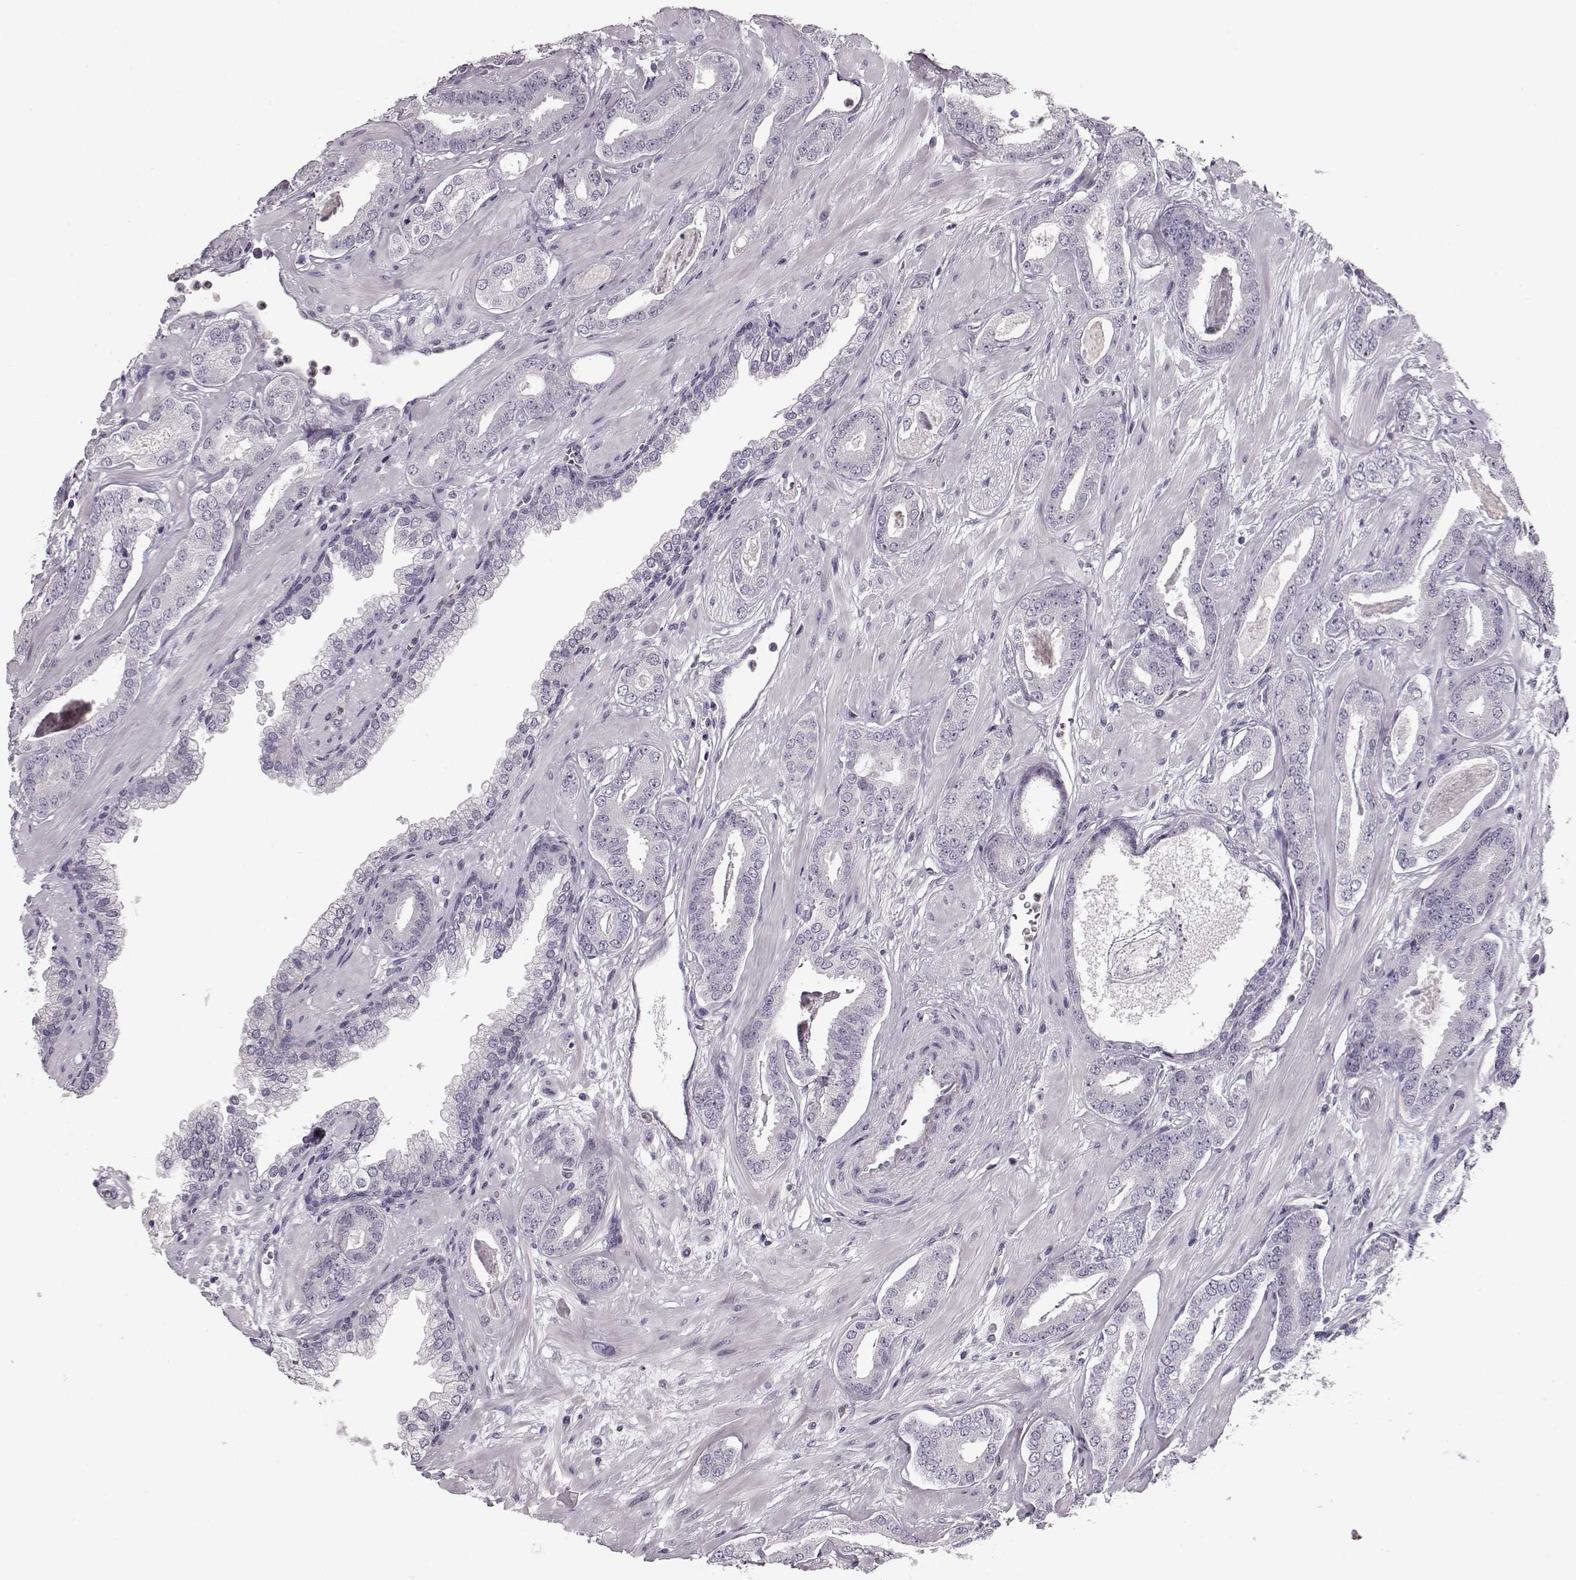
{"staining": {"intensity": "negative", "quantity": "none", "location": "none"}, "tissue": "prostate cancer", "cell_type": "Tumor cells", "image_type": "cancer", "snomed": [{"axis": "morphology", "description": "Adenocarcinoma, Low grade"}, {"axis": "topography", "description": "Prostate"}], "caption": "An immunohistochemistry histopathology image of adenocarcinoma (low-grade) (prostate) is shown. There is no staining in tumor cells of adenocarcinoma (low-grade) (prostate). (IHC, brightfield microscopy, high magnification).", "gene": "RP1L1", "patient": {"sex": "male", "age": 61}}